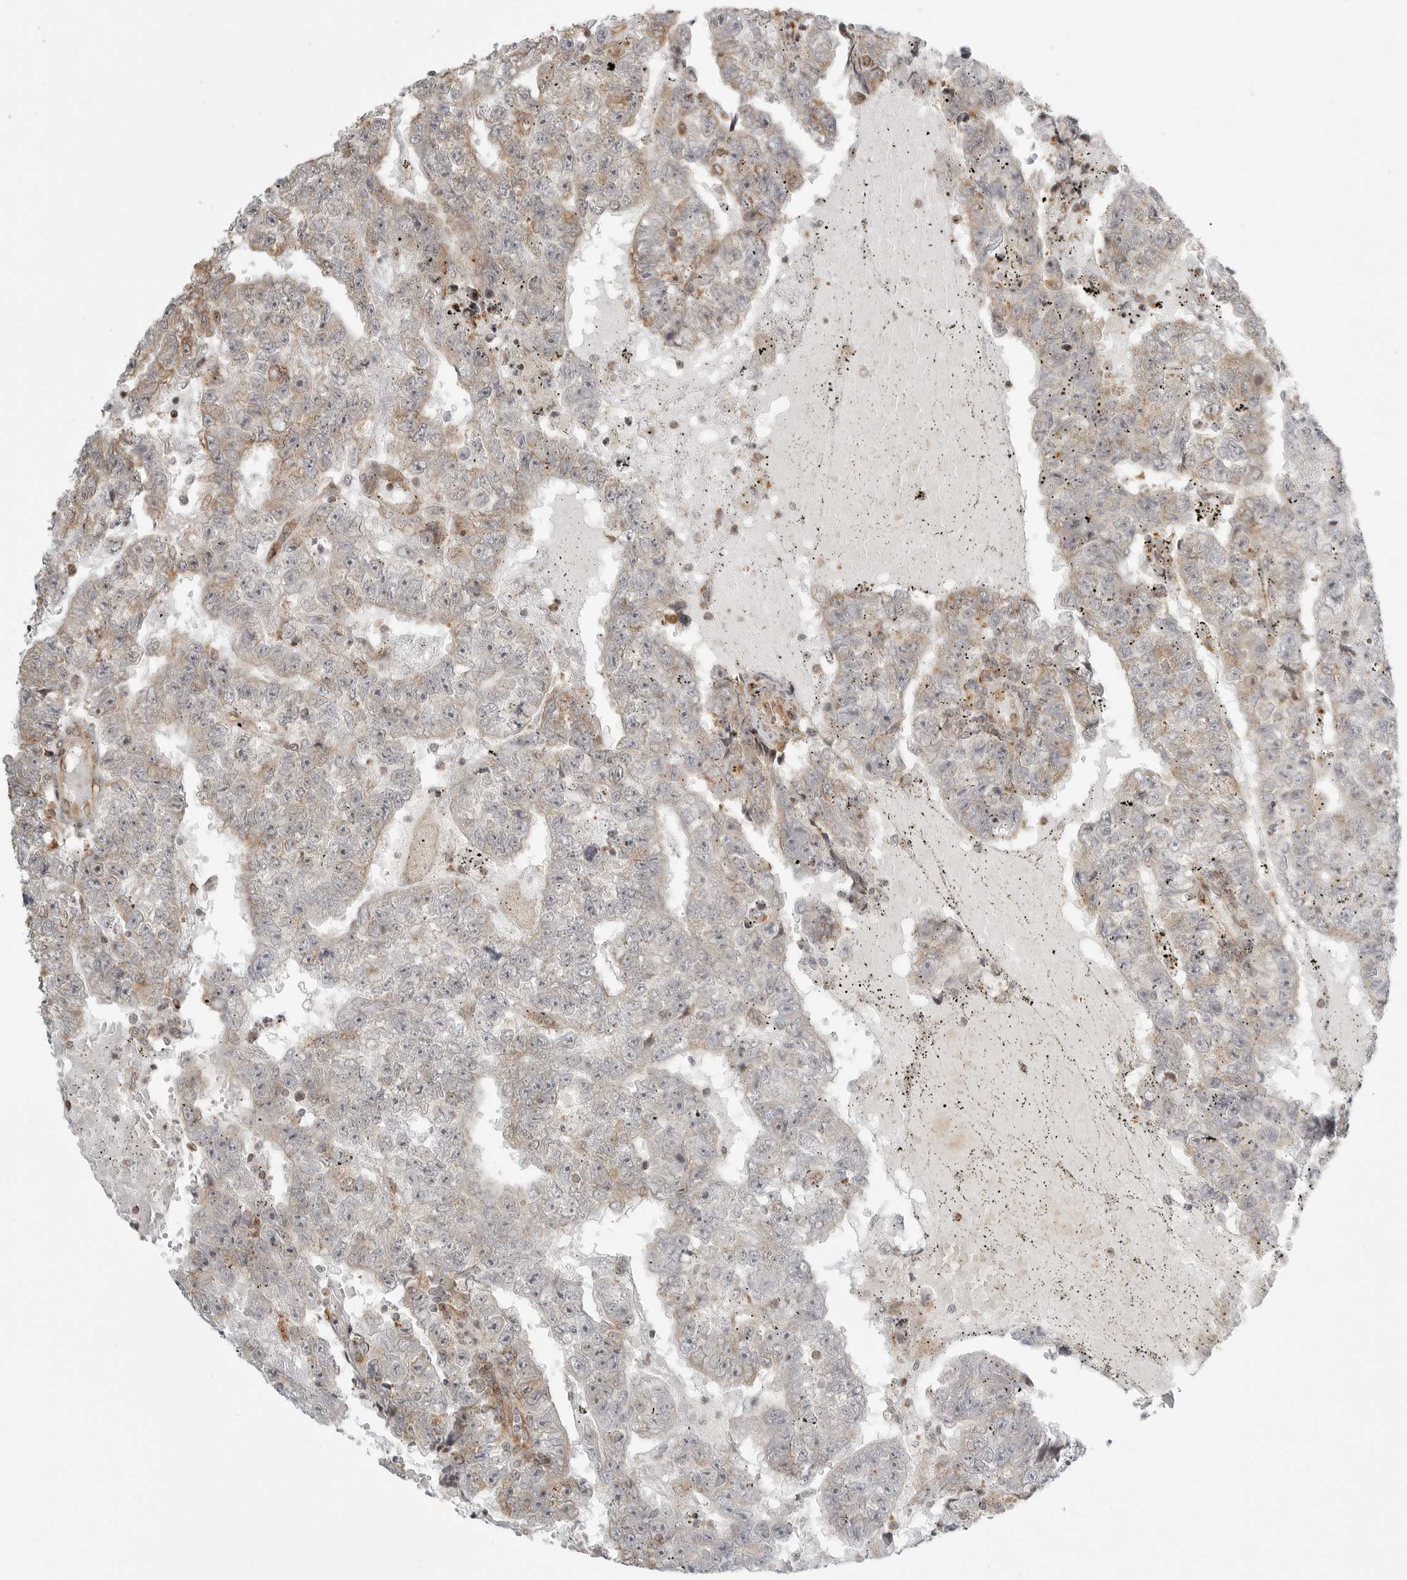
{"staining": {"intensity": "moderate", "quantity": "25%-75%", "location": "cytoplasmic/membranous"}, "tissue": "testis cancer", "cell_type": "Tumor cells", "image_type": "cancer", "snomed": [{"axis": "morphology", "description": "Carcinoma, Embryonal, NOS"}, {"axis": "topography", "description": "Testis"}], "caption": "Human testis embryonal carcinoma stained for a protein (brown) exhibits moderate cytoplasmic/membranous positive expression in approximately 25%-75% of tumor cells.", "gene": "IDUA", "patient": {"sex": "male", "age": 25}}